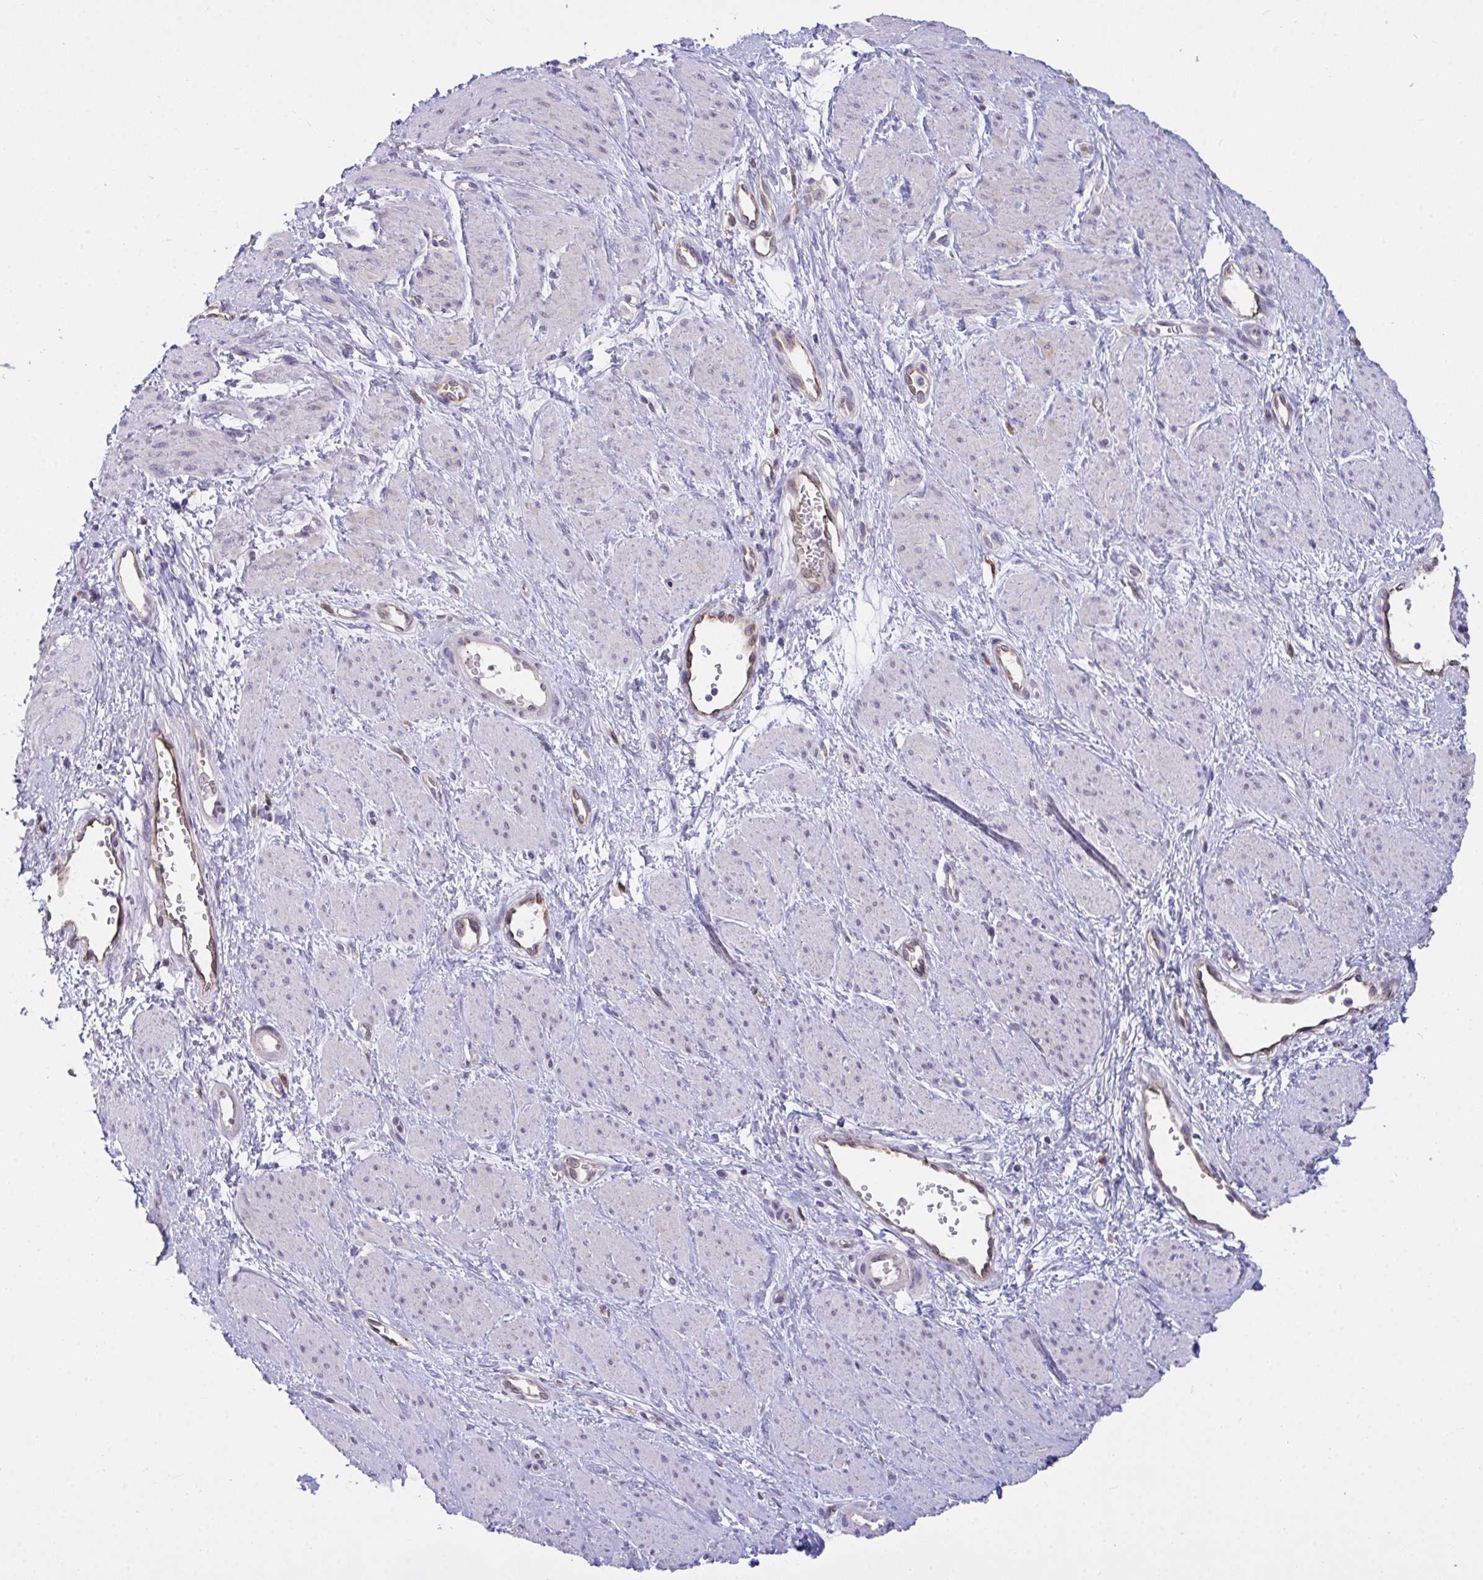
{"staining": {"intensity": "negative", "quantity": "none", "location": "none"}, "tissue": "smooth muscle", "cell_type": "Smooth muscle cells", "image_type": "normal", "snomed": [{"axis": "morphology", "description": "Normal tissue, NOS"}, {"axis": "topography", "description": "Smooth muscle"}, {"axis": "topography", "description": "Uterus"}], "caption": "Smooth muscle was stained to show a protein in brown. There is no significant expression in smooth muscle cells. (Stains: DAB IHC with hematoxylin counter stain, Microscopy: brightfield microscopy at high magnification).", "gene": "SEMA6B", "patient": {"sex": "female", "age": 39}}